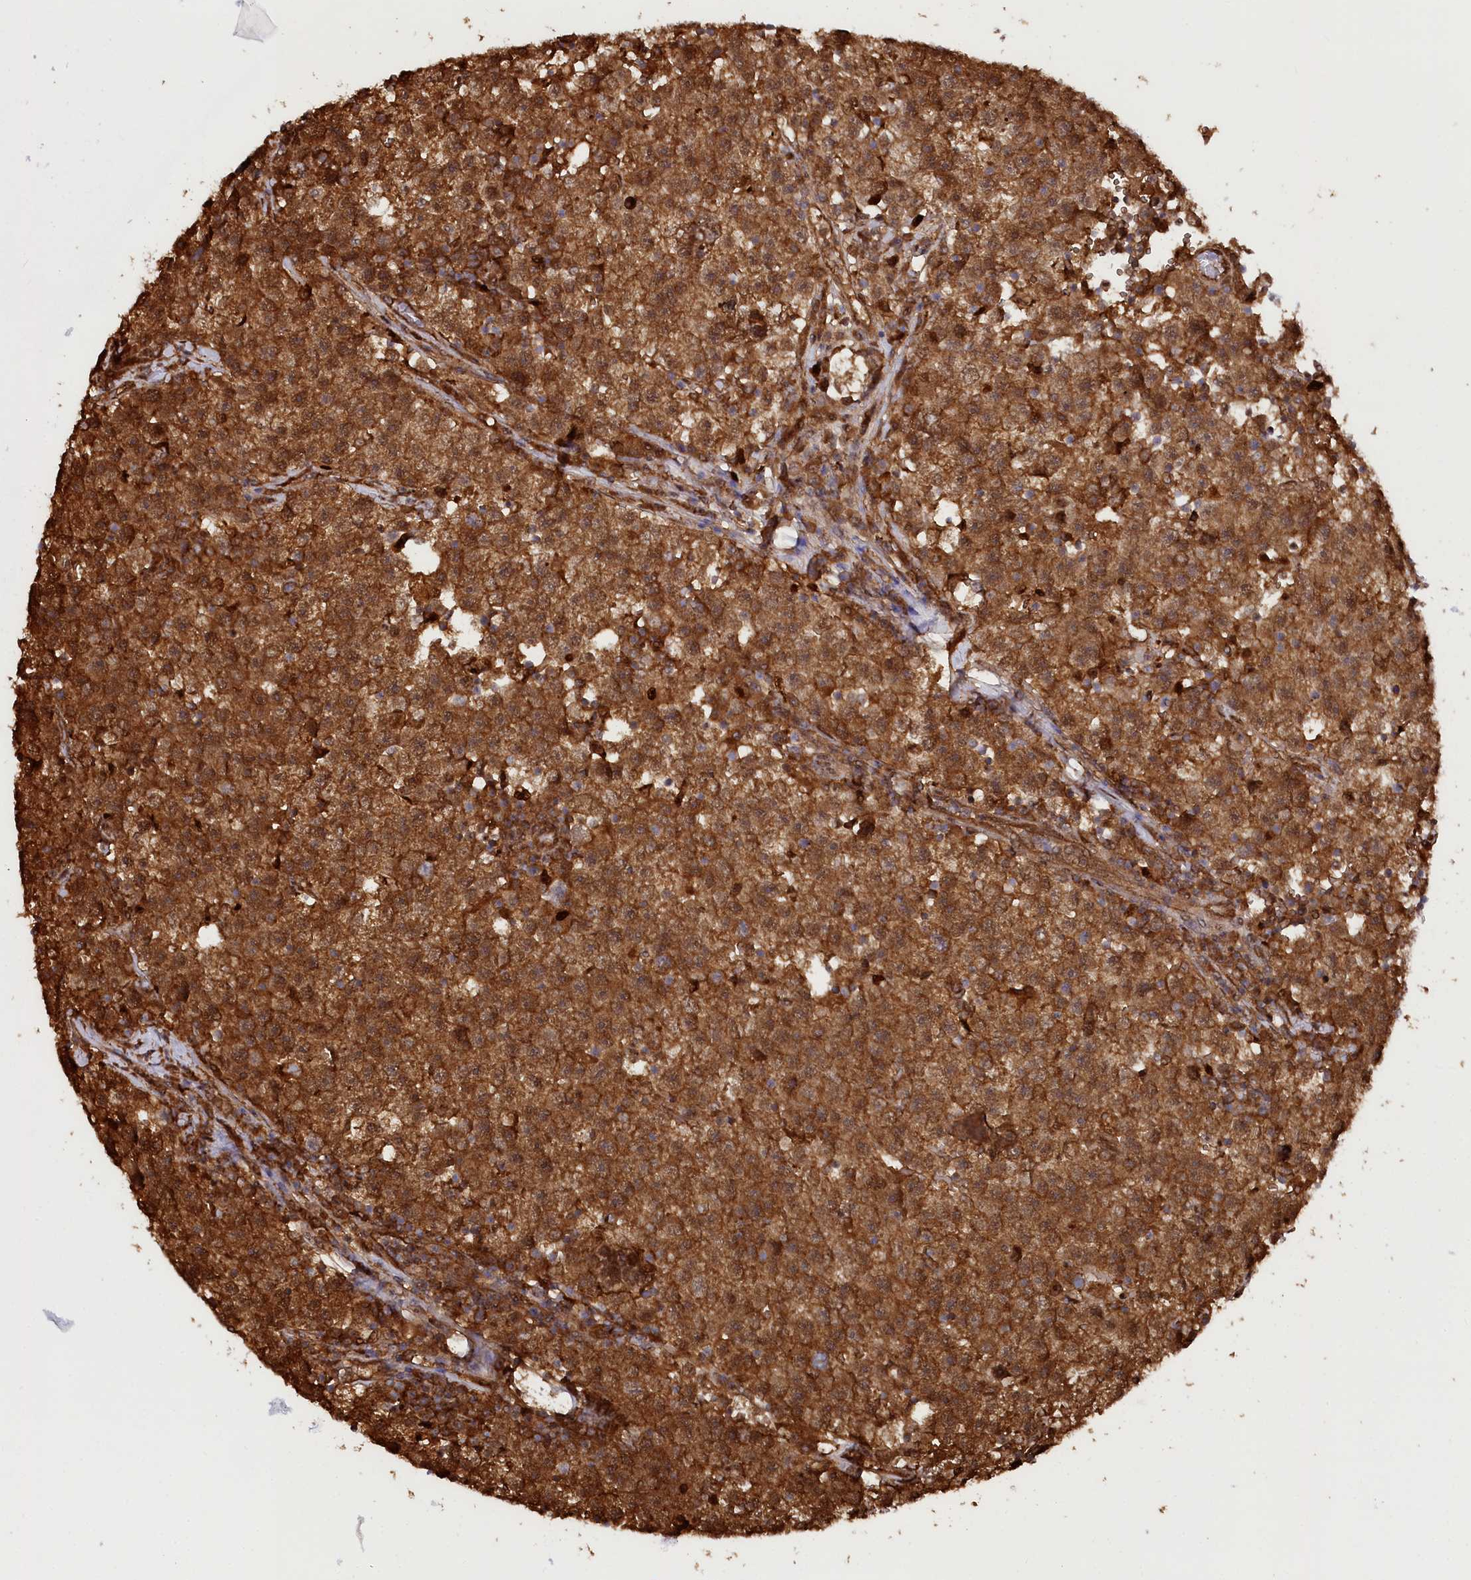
{"staining": {"intensity": "strong", "quantity": ">75%", "location": "cytoplasmic/membranous,nuclear"}, "tissue": "testis cancer", "cell_type": "Tumor cells", "image_type": "cancer", "snomed": [{"axis": "morphology", "description": "Seminoma, NOS"}, {"axis": "topography", "description": "Testis"}], "caption": "There is high levels of strong cytoplasmic/membranous and nuclear expression in tumor cells of testis seminoma, as demonstrated by immunohistochemical staining (brown color).", "gene": "PSMA1", "patient": {"sex": "male", "age": 22}}